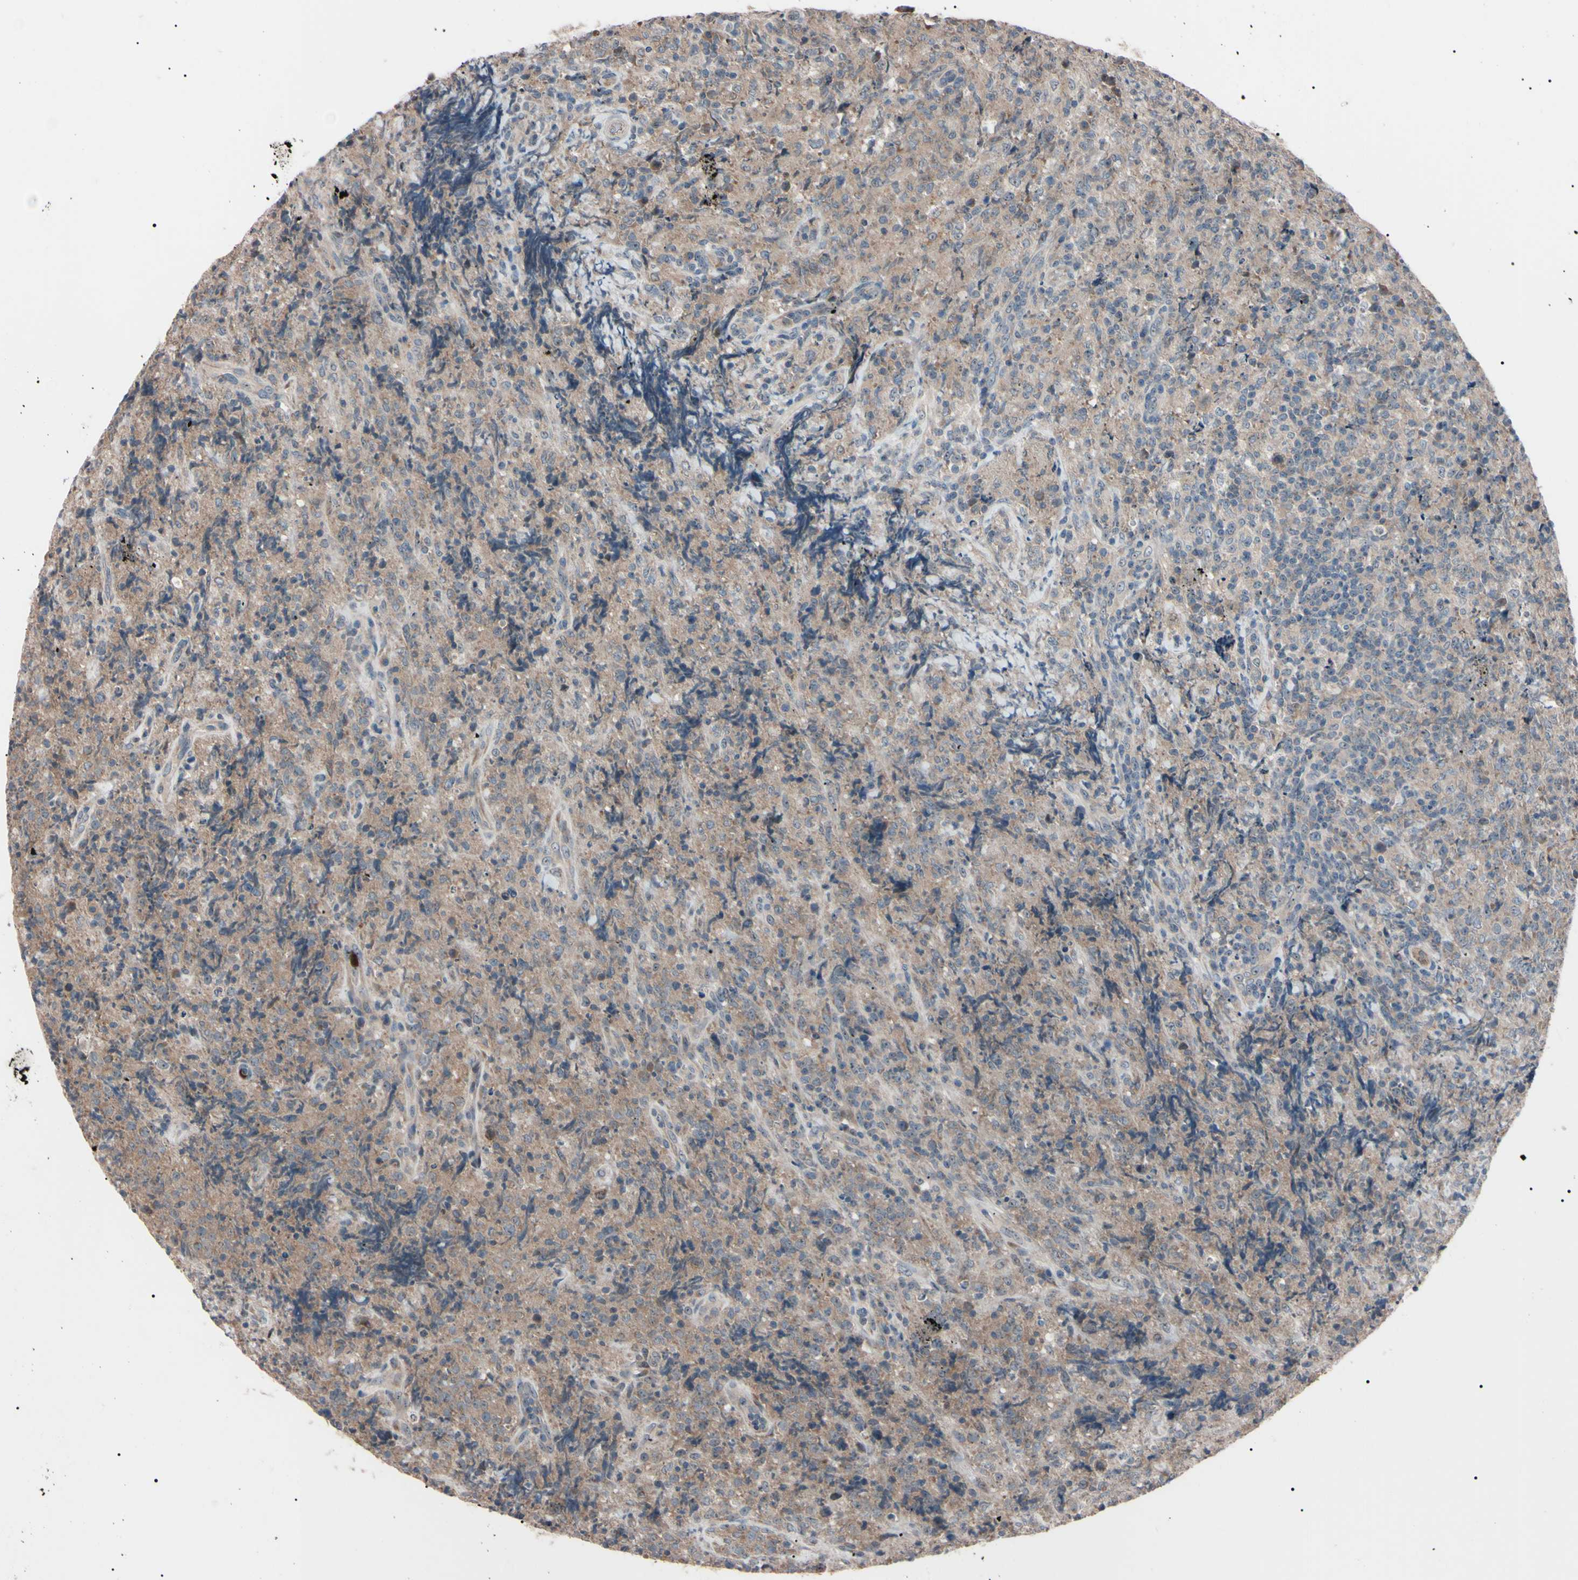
{"staining": {"intensity": "moderate", "quantity": ">75%", "location": "cytoplasmic/membranous"}, "tissue": "lymphoma", "cell_type": "Tumor cells", "image_type": "cancer", "snomed": [{"axis": "morphology", "description": "Malignant lymphoma, non-Hodgkin's type, High grade"}, {"axis": "topography", "description": "Tonsil"}], "caption": "Tumor cells reveal moderate cytoplasmic/membranous positivity in about >75% of cells in high-grade malignant lymphoma, non-Hodgkin's type.", "gene": "TRAF5", "patient": {"sex": "female", "age": 36}}